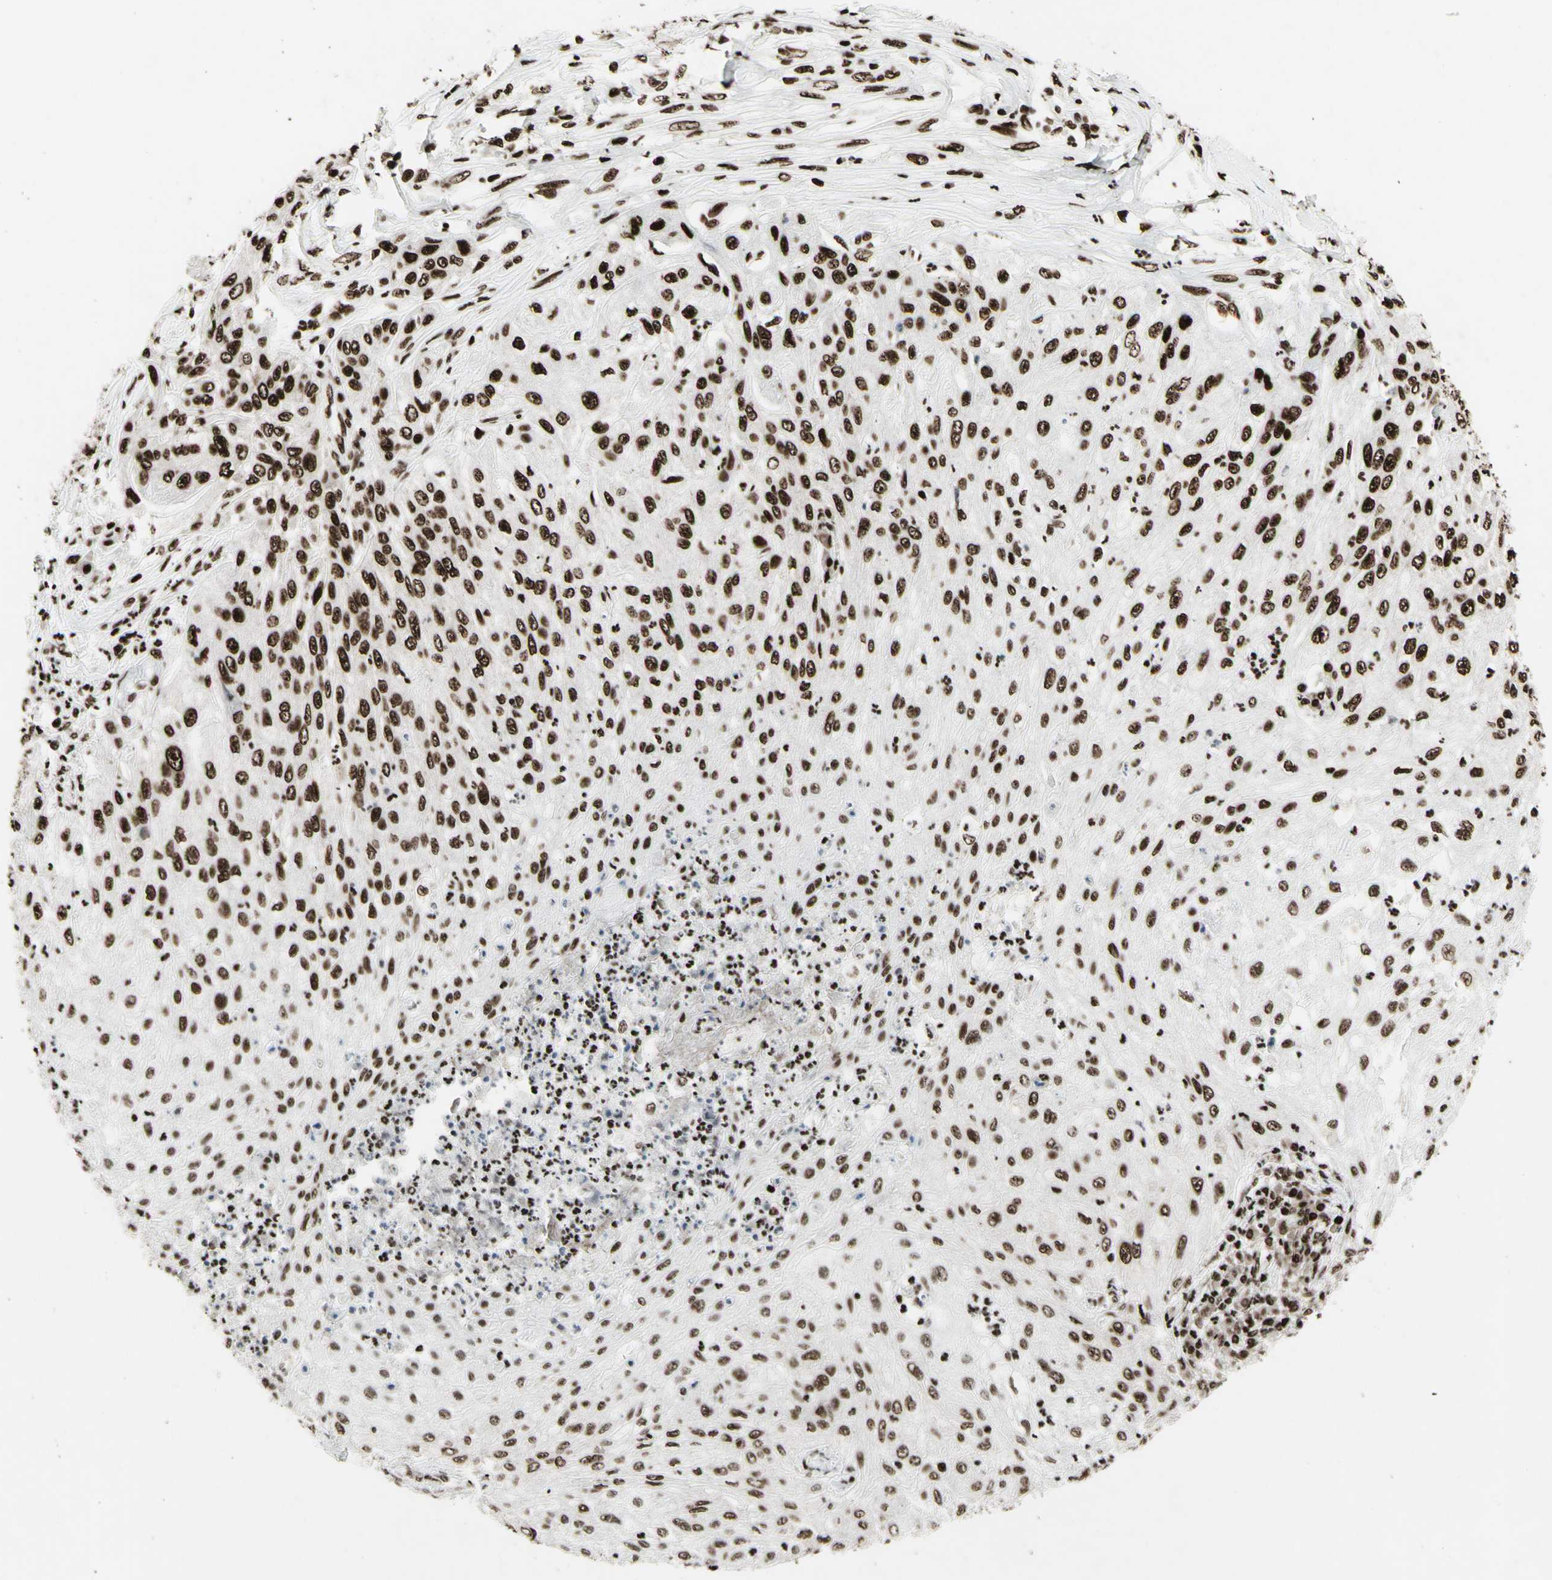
{"staining": {"intensity": "strong", "quantity": ">75%", "location": "nuclear"}, "tissue": "lung cancer", "cell_type": "Tumor cells", "image_type": "cancer", "snomed": [{"axis": "morphology", "description": "Inflammation, NOS"}, {"axis": "morphology", "description": "Squamous cell carcinoma, NOS"}, {"axis": "topography", "description": "Lymph node"}, {"axis": "topography", "description": "Soft tissue"}, {"axis": "topography", "description": "Lung"}], "caption": "Human squamous cell carcinoma (lung) stained with a brown dye demonstrates strong nuclear positive positivity in about >75% of tumor cells.", "gene": "U2AF2", "patient": {"sex": "male", "age": 66}}